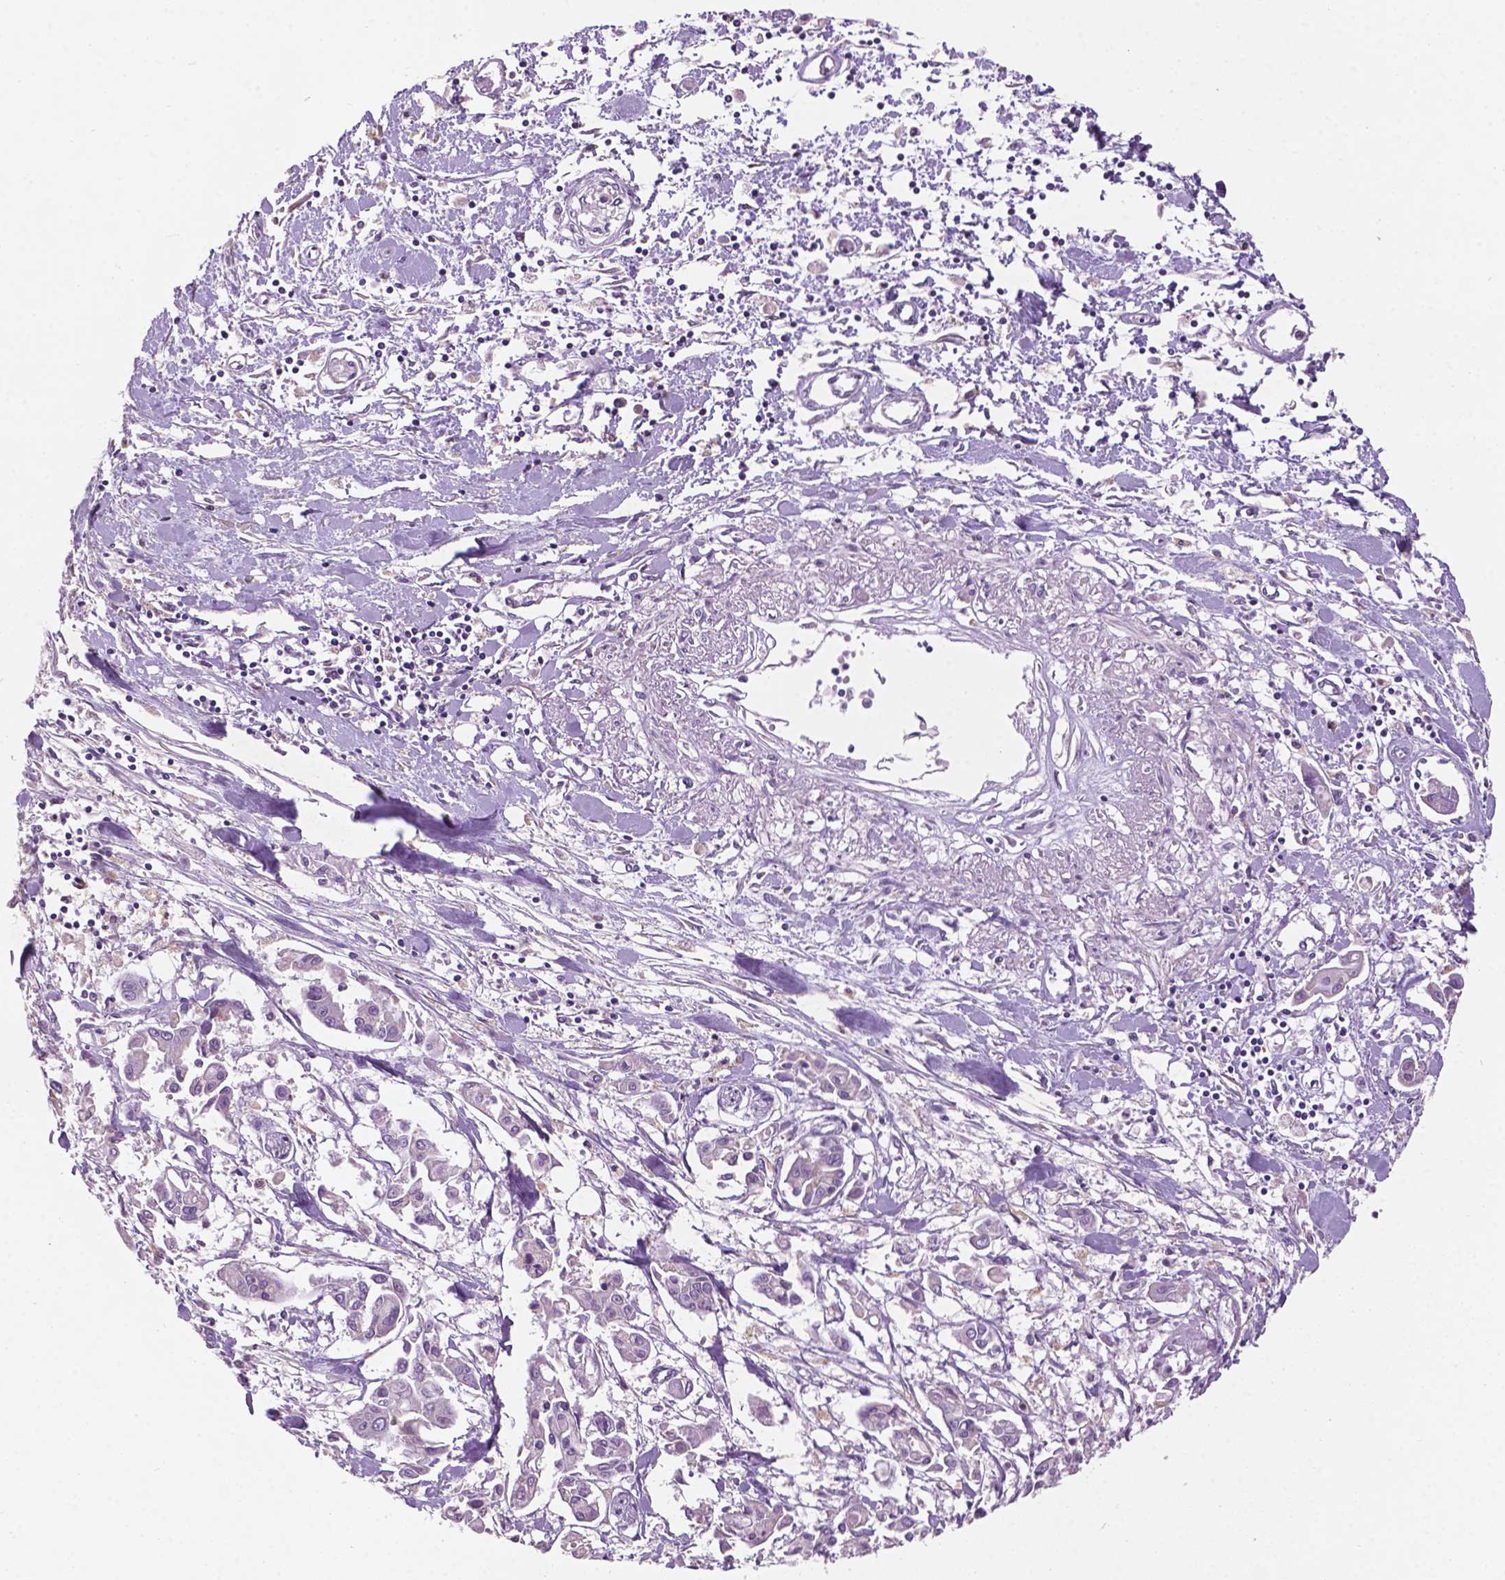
{"staining": {"intensity": "negative", "quantity": "none", "location": "none"}, "tissue": "pancreatic cancer", "cell_type": "Tumor cells", "image_type": "cancer", "snomed": [{"axis": "morphology", "description": "Adenocarcinoma, NOS"}, {"axis": "topography", "description": "Pancreas"}], "caption": "Immunohistochemical staining of pancreatic adenocarcinoma shows no significant expression in tumor cells.", "gene": "GXYLT2", "patient": {"sex": "male", "age": 61}}